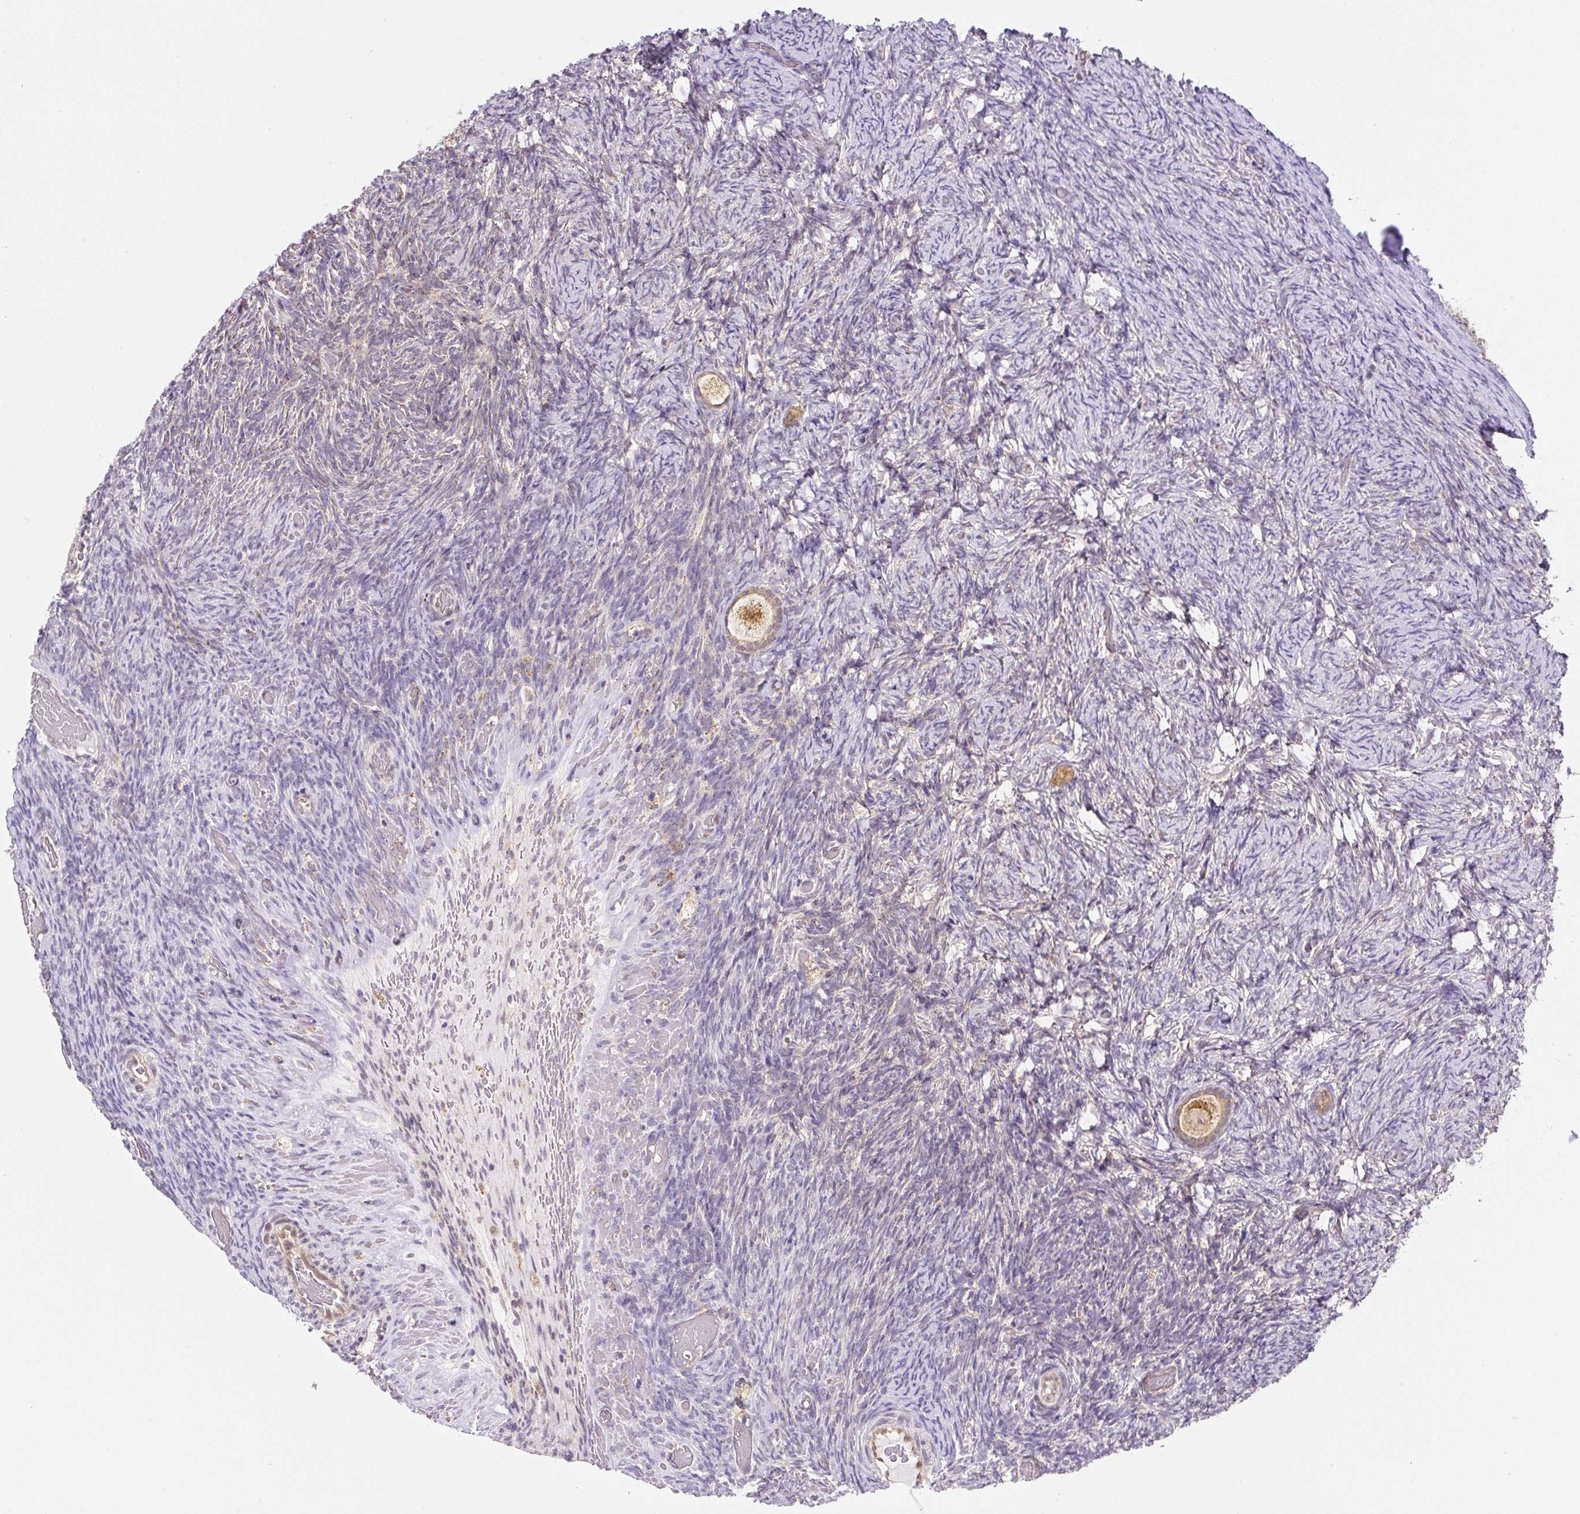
{"staining": {"intensity": "moderate", "quantity": ">75%", "location": "cytoplasmic/membranous"}, "tissue": "ovary", "cell_type": "Follicle cells", "image_type": "normal", "snomed": [{"axis": "morphology", "description": "Normal tissue, NOS"}, {"axis": "topography", "description": "Ovary"}], "caption": "Protein staining of benign ovary displays moderate cytoplasmic/membranous expression in approximately >75% of follicle cells.", "gene": "PLA2G4A", "patient": {"sex": "female", "age": 34}}